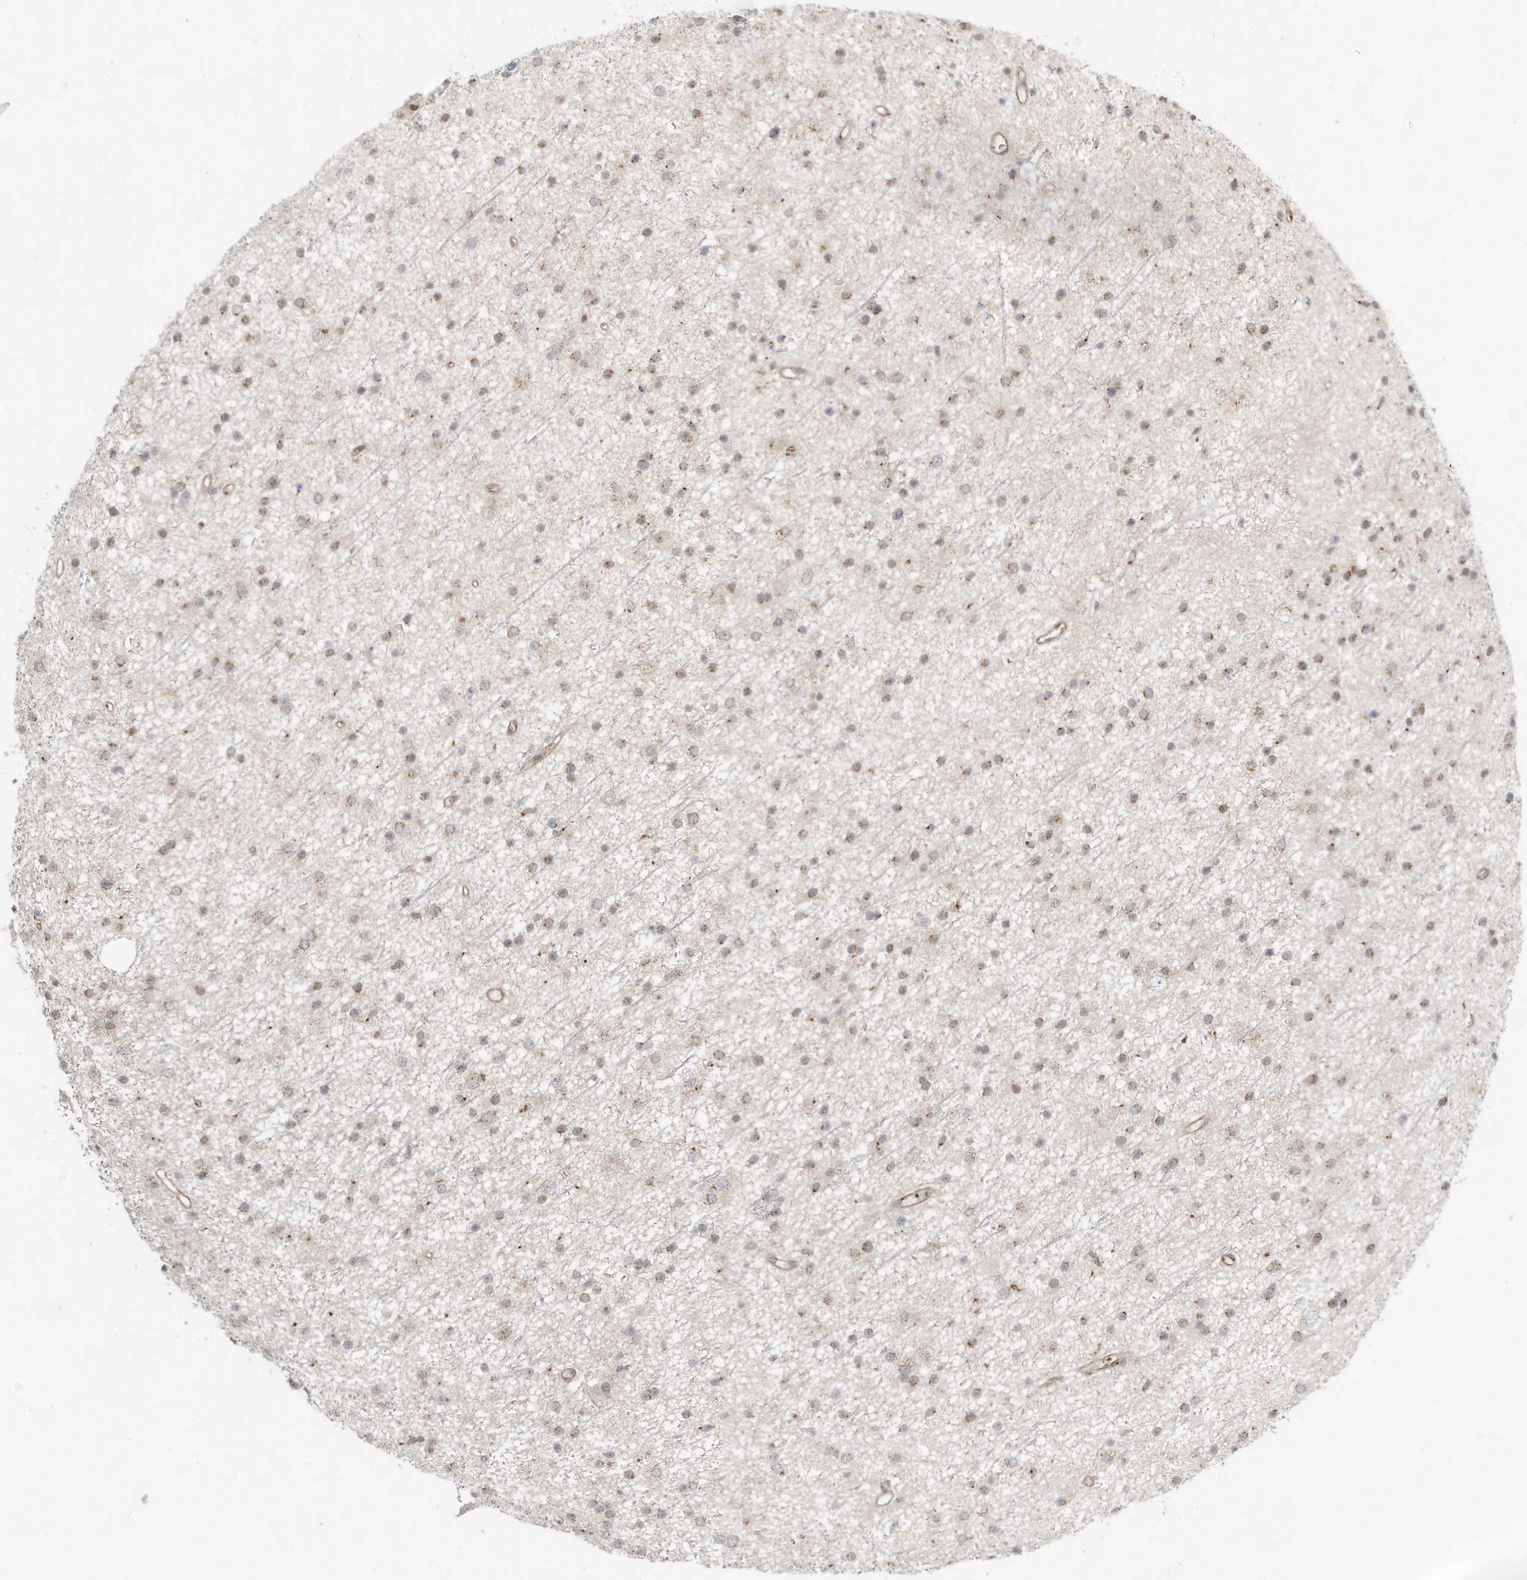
{"staining": {"intensity": "moderate", "quantity": ">75%", "location": "cytoplasmic/membranous,nuclear"}, "tissue": "glioma", "cell_type": "Tumor cells", "image_type": "cancer", "snomed": [{"axis": "morphology", "description": "Glioma, malignant, Low grade"}, {"axis": "topography", "description": "Cerebral cortex"}], "caption": "Moderate cytoplasmic/membranous and nuclear positivity is present in approximately >75% of tumor cells in malignant glioma (low-grade).", "gene": "CUX1", "patient": {"sex": "female", "age": 39}}